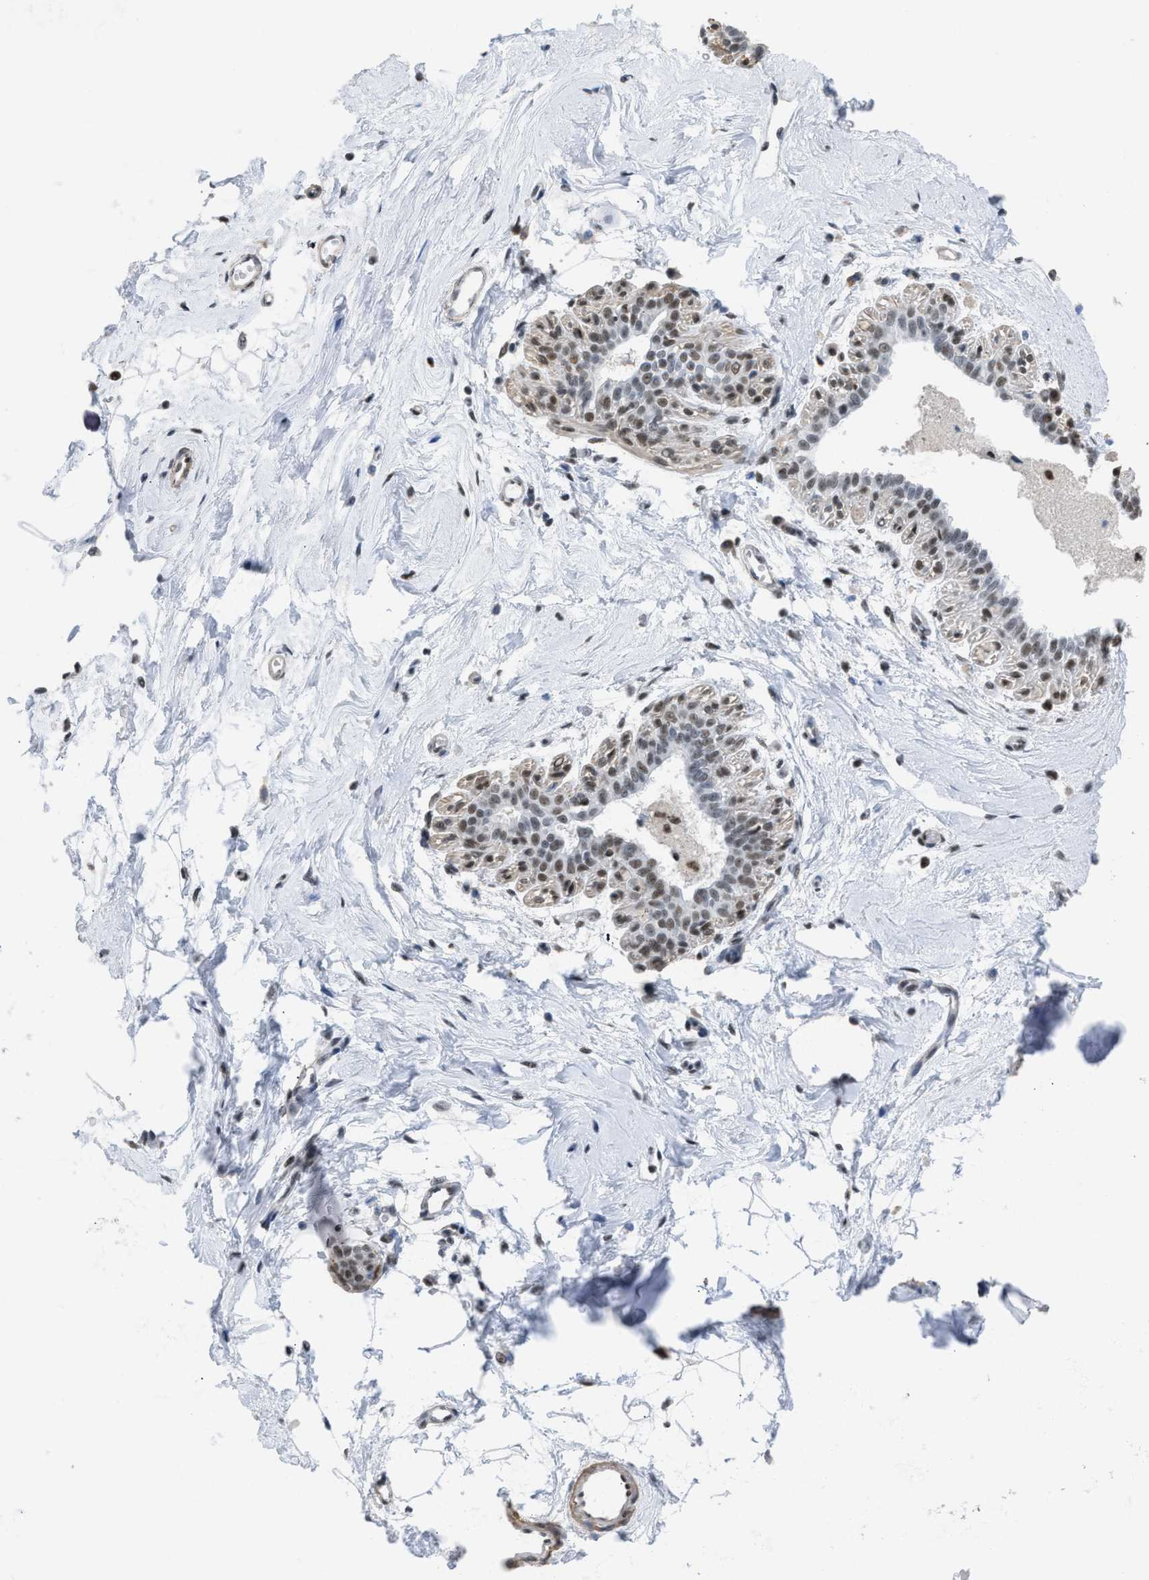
{"staining": {"intensity": "negative", "quantity": "none", "location": "none"}, "tissue": "breast", "cell_type": "Adipocytes", "image_type": "normal", "snomed": [{"axis": "morphology", "description": "Normal tissue, NOS"}, {"axis": "topography", "description": "Breast"}], "caption": "The histopathology image demonstrates no significant staining in adipocytes of breast. Brightfield microscopy of immunohistochemistry stained with DAB (3,3'-diaminobenzidine) (brown) and hematoxylin (blue), captured at high magnification.", "gene": "SCAF4", "patient": {"sex": "female", "age": 45}}